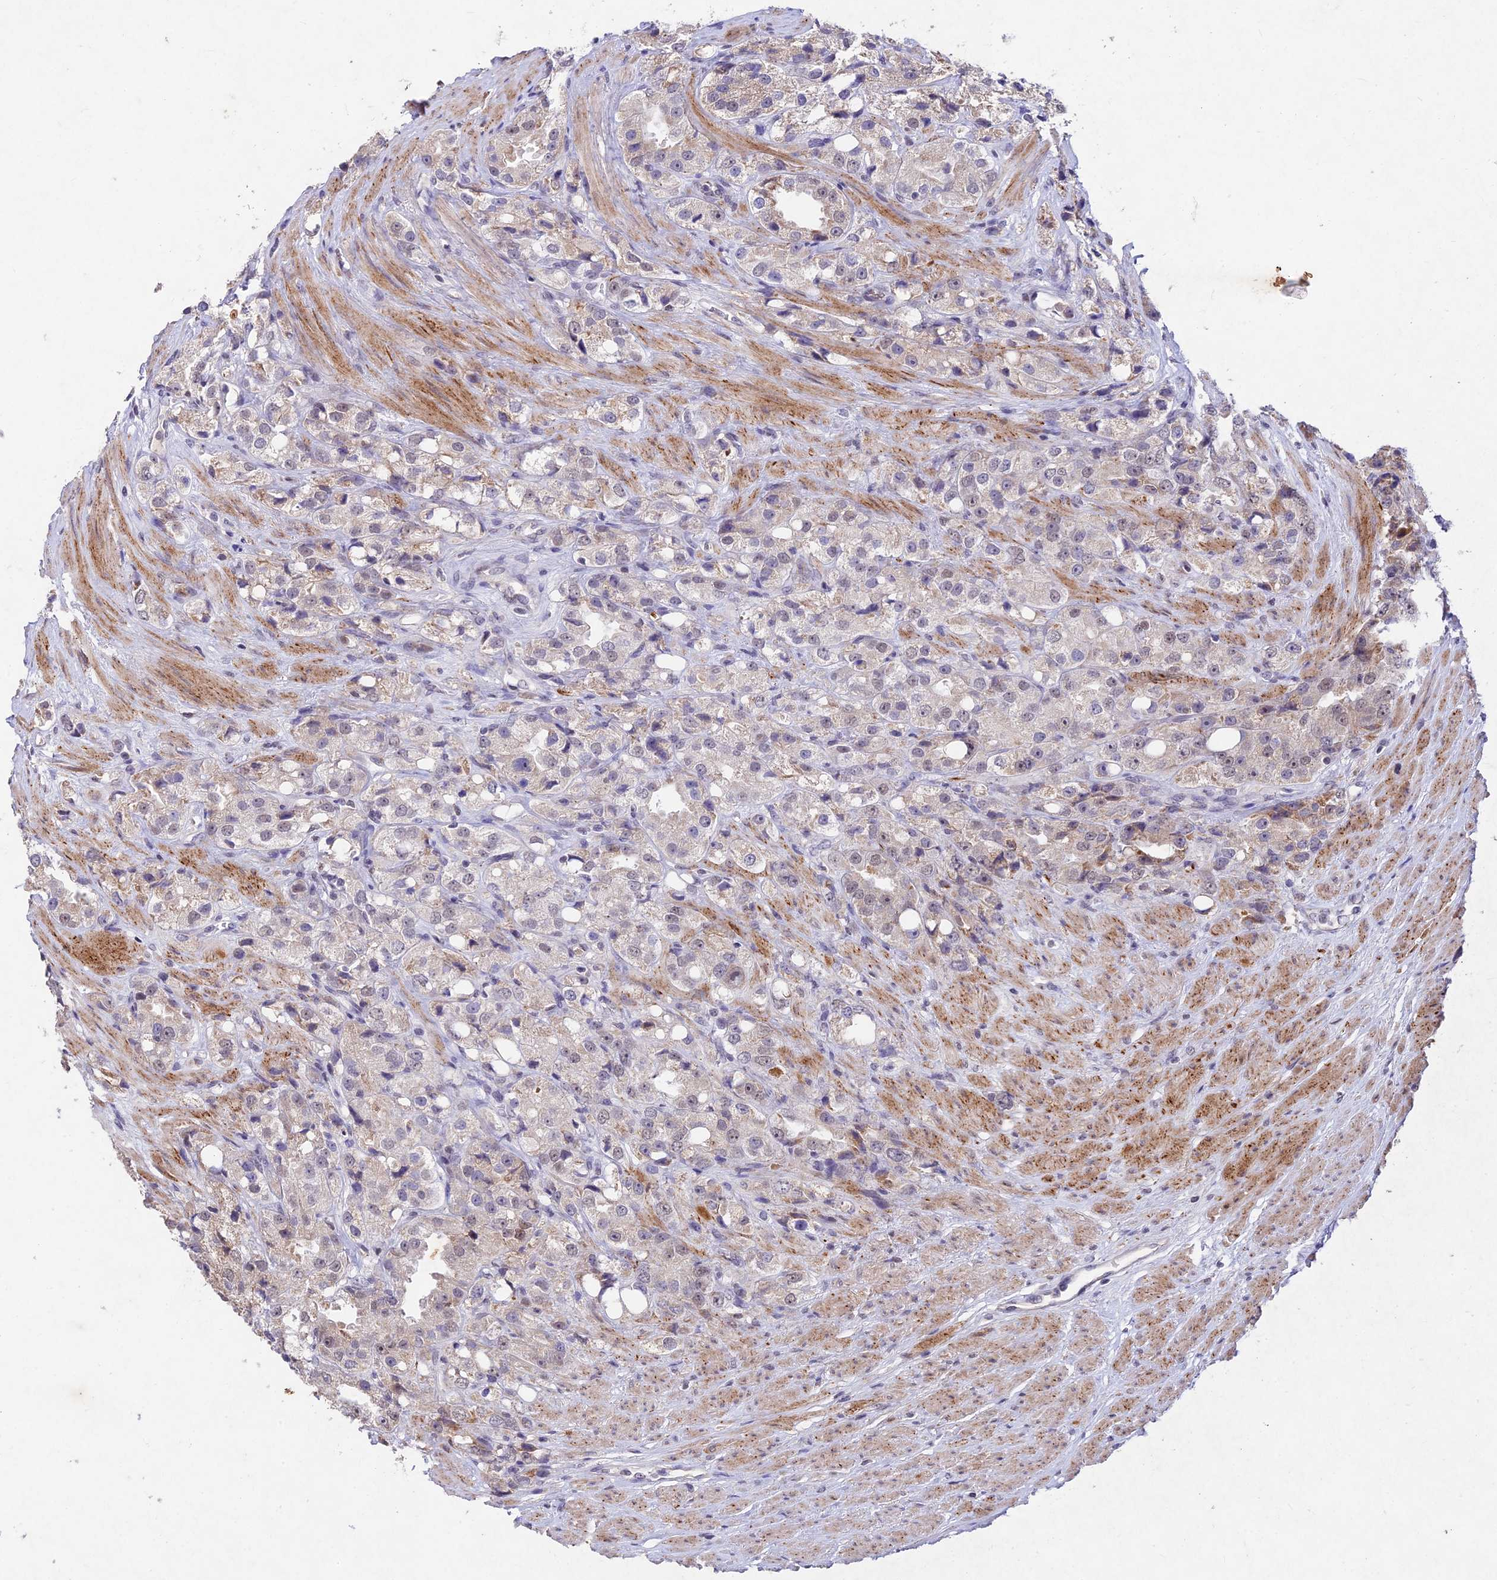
{"staining": {"intensity": "negative", "quantity": "none", "location": "none"}, "tissue": "prostate cancer", "cell_type": "Tumor cells", "image_type": "cancer", "snomed": [{"axis": "morphology", "description": "Adenocarcinoma, NOS"}, {"axis": "topography", "description": "Prostate"}], "caption": "Image shows no significant protein staining in tumor cells of prostate adenocarcinoma.", "gene": "RAVER1", "patient": {"sex": "male", "age": 79}}